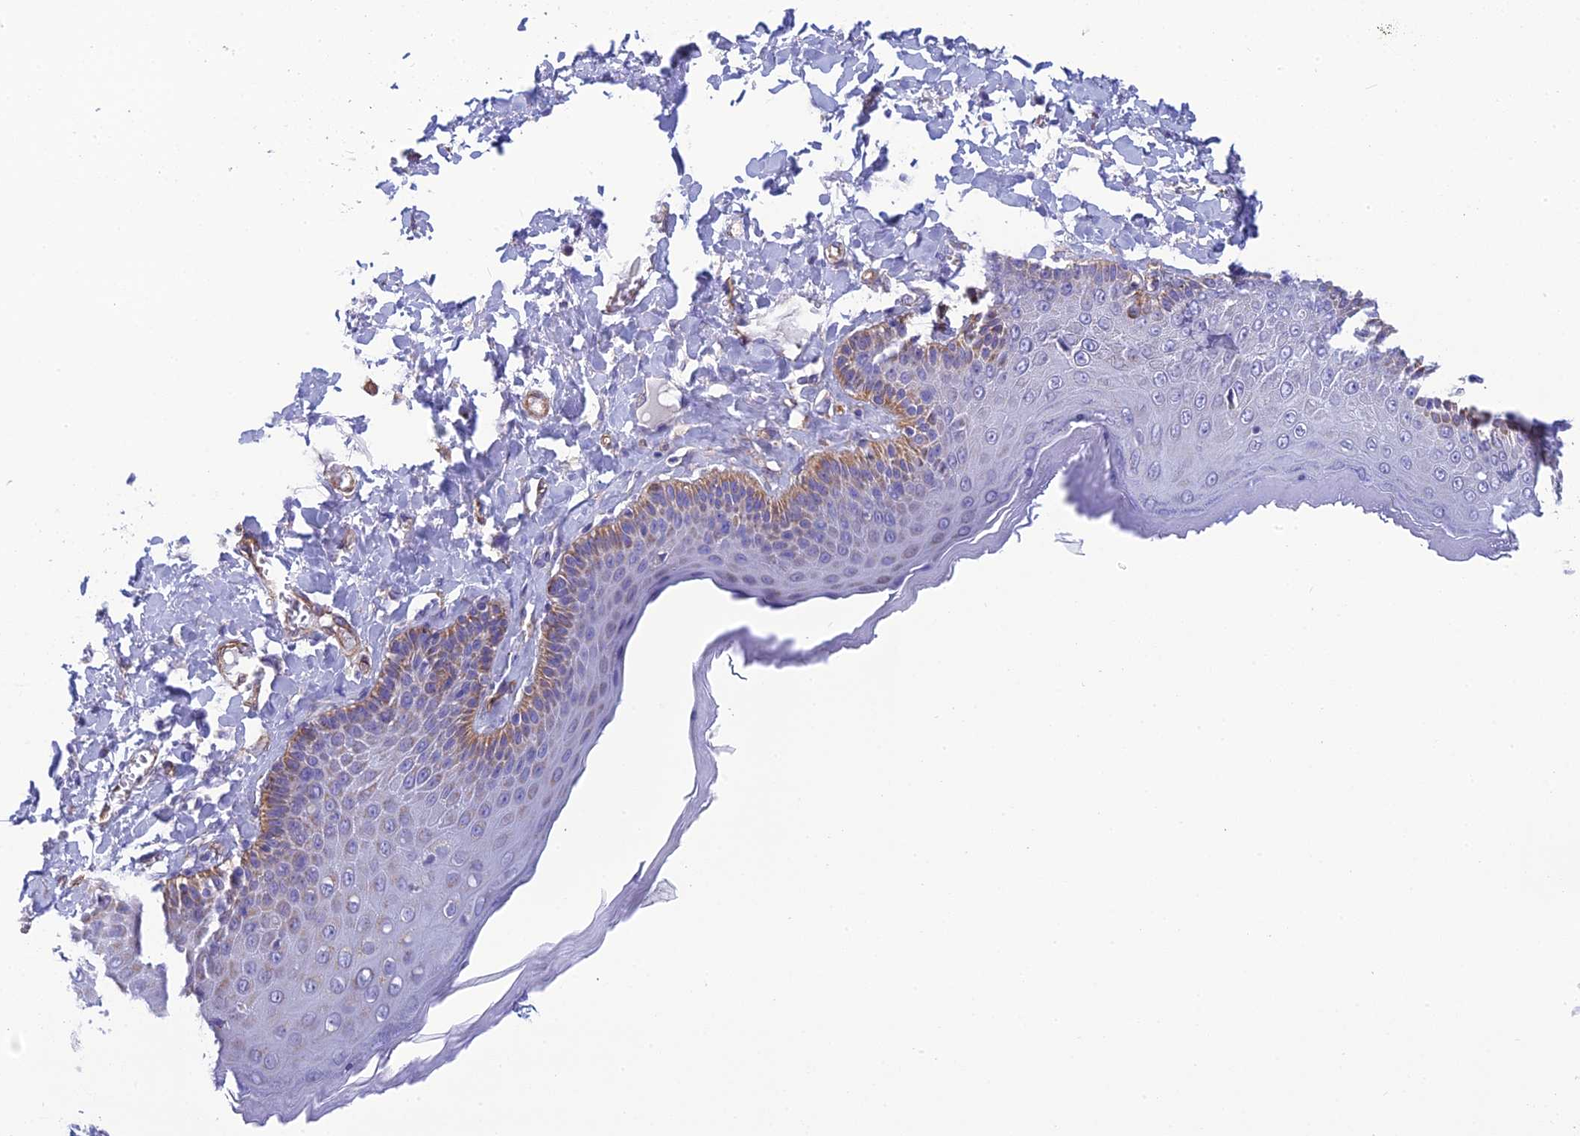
{"staining": {"intensity": "moderate", "quantity": "<25%", "location": "cytoplasmic/membranous"}, "tissue": "skin", "cell_type": "Epidermal cells", "image_type": "normal", "snomed": [{"axis": "morphology", "description": "Normal tissue, NOS"}, {"axis": "topography", "description": "Anal"}], "caption": "Approximately <25% of epidermal cells in unremarkable skin display moderate cytoplasmic/membranous protein expression as visualized by brown immunohistochemical staining.", "gene": "POMGNT1", "patient": {"sex": "male", "age": 69}}